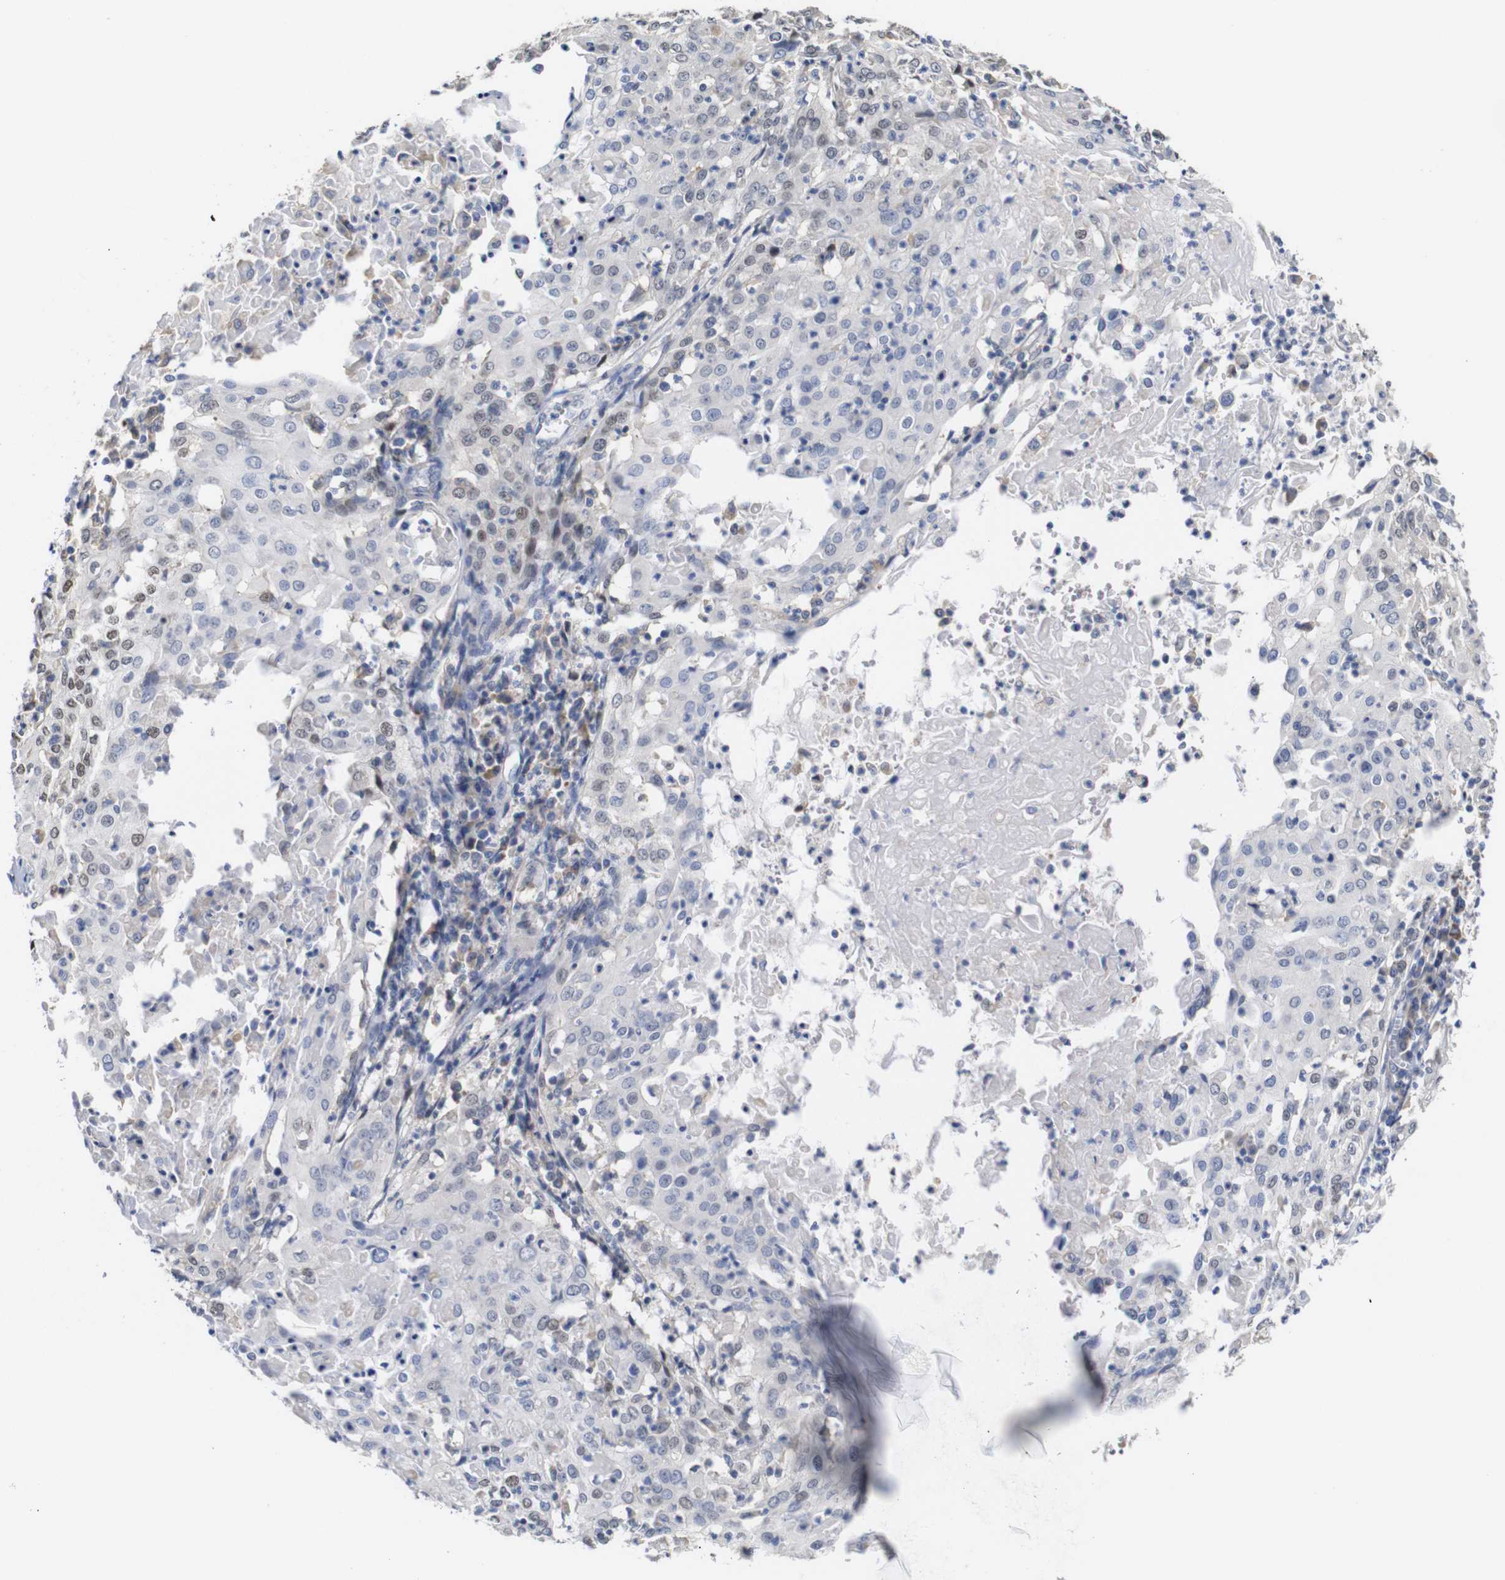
{"staining": {"intensity": "weak", "quantity": "<25%", "location": "nuclear"}, "tissue": "cervical cancer", "cell_type": "Tumor cells", "image_type": "cancer", "snomed": [{"axis": "morphology", "description": "Squamous cell carcinoma, NOS"}, {"axis": "topography", "description": "Cervix"}], "caption": "Human cervical cancer (squamous cell carcinoma) stained for a protein using immunohistochemistry exhibits no expression in tumor cells.", "gene": "TCEAL9", "patient": {"sex": "female", "age": 39}}